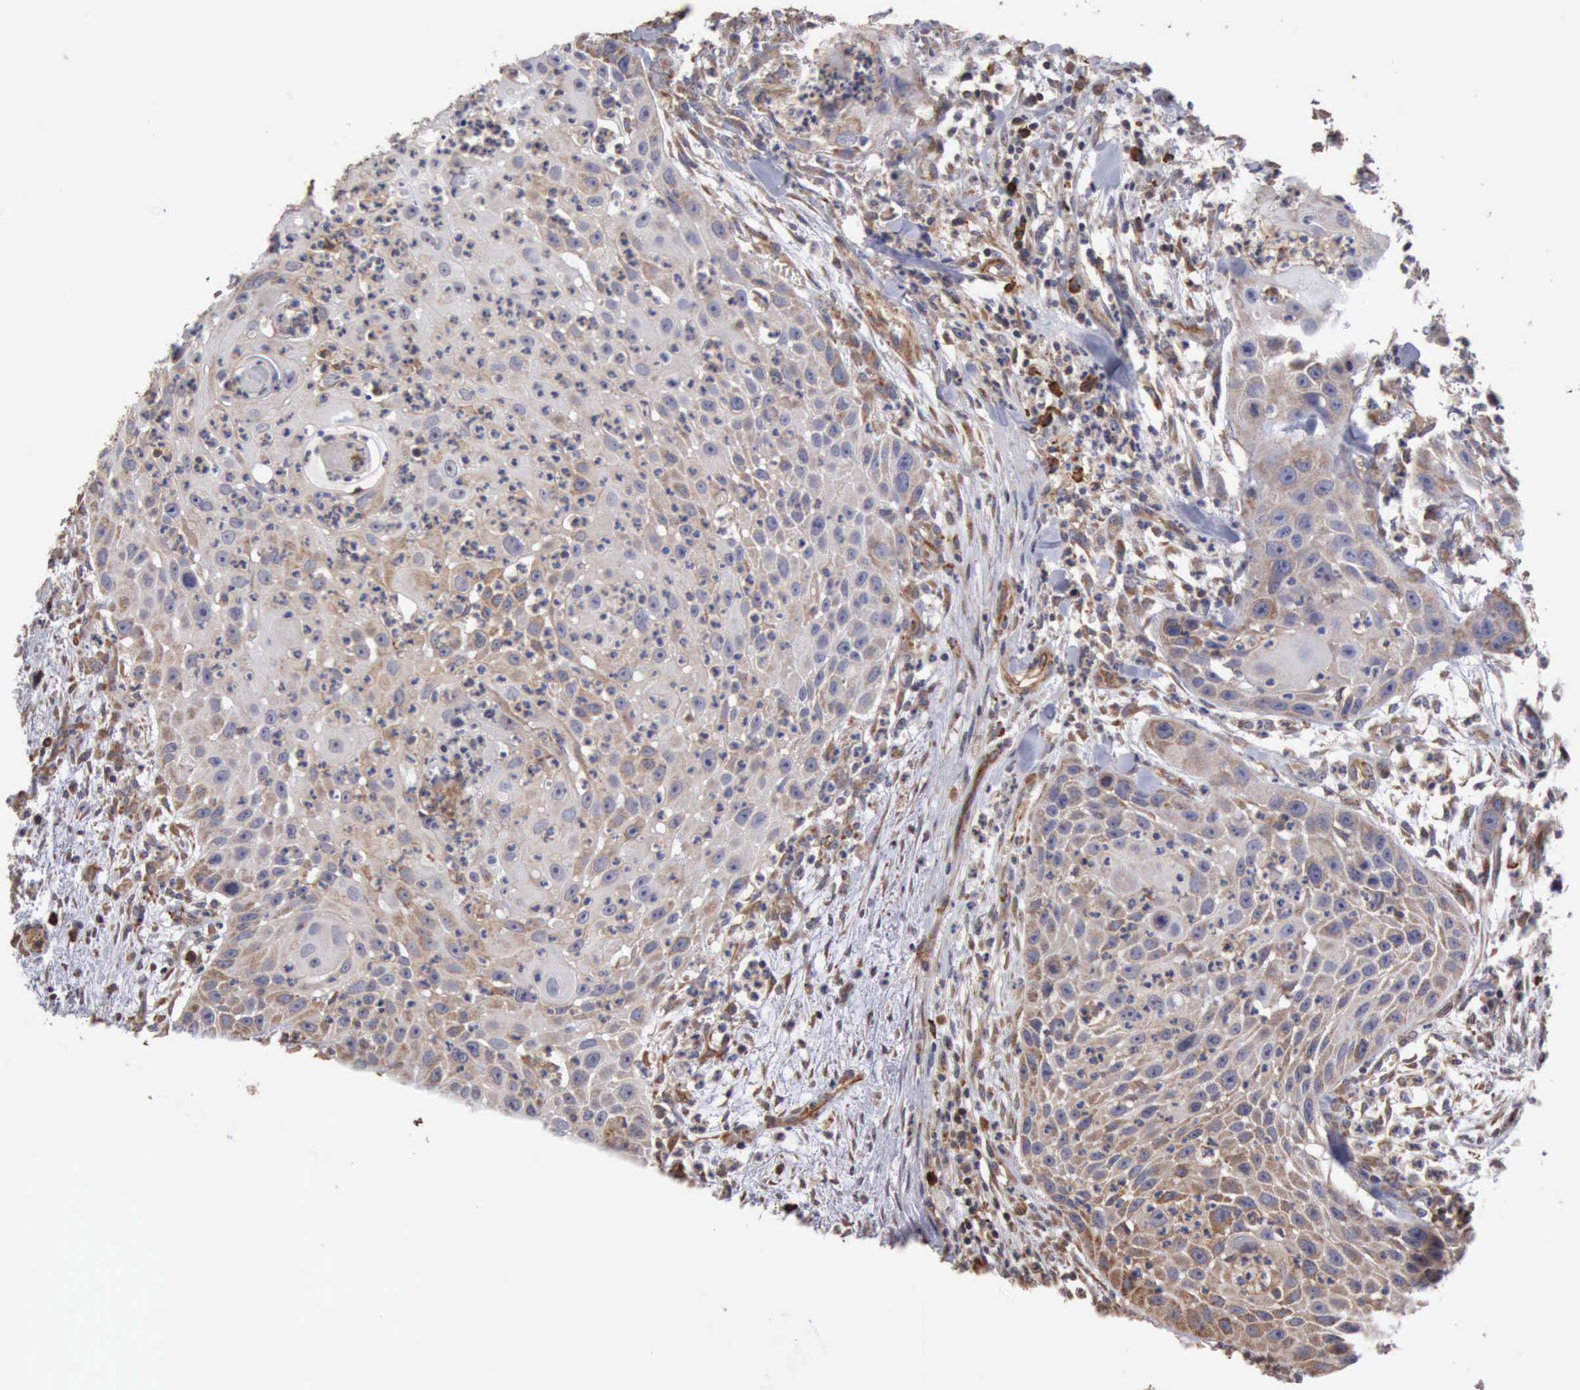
{"staining": {"intensity": "weak", "quantity": "25%-75%", "location": "cytoplasmic/membranous"}, "tissue": "head and neck cancer", "cell_type": "Tumor cells", "image_type": "cancer", "snomed": [{"axis": "morphology", "description": "Squamous cell carcinoma, NOS"}, {"axis": "topography", "description": "Head-Neck"}], "caption": "High-power microscopy captured an immunohistochemistry photomicrograph of head and neck cancer (squamous cell carcinoma), revealing weak cytoplasmic/membranous expression in approximately 25%-75% of tumor cells.", "gene": "GPR101", "patient": {"sex": "male", "age": 64}}